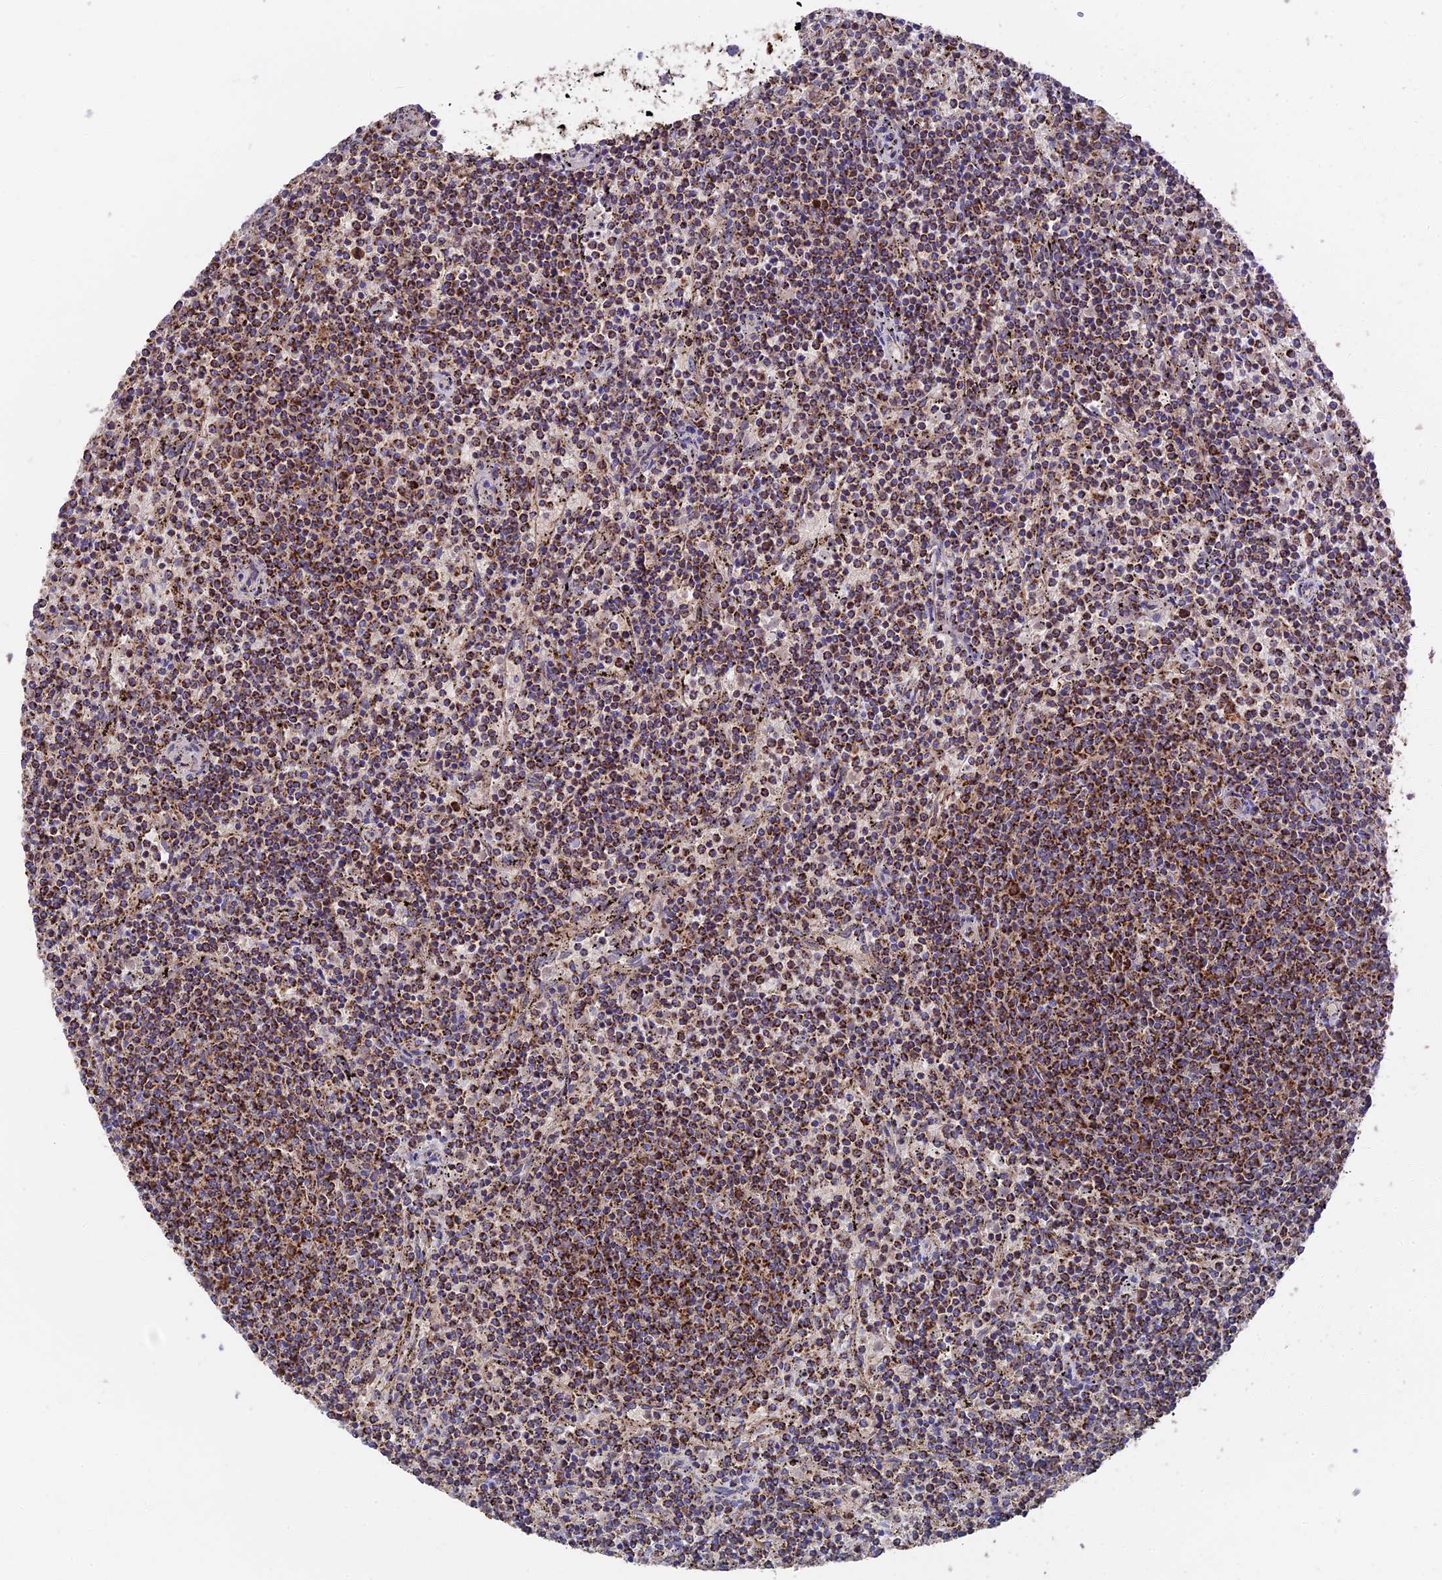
{"staining": {"intensity": "strong", "quantity": ">75%", "location": "cytoplasmic/membranous"}, "tissue": "lymphoma", "cell_type": "Tumor cells", "image_type": "cancer", "snomed": [{"axis": "morphology", "description": "Malignant lymphoma, non-Hodgkin's type, Low grade"}, {"axis": "topography", "description": "Spleen"}], "caption": "Immunohistochemistry (IHC) (DAB) staining of human malignant lymphoma, non-Hodgkin's type (low-grade) displays strong cytoplasmic/membranous protein positivity in approximately >75% of tumor cells.", "gene": "HAUS8", "patient": {"sex": "female", "age": 50}}